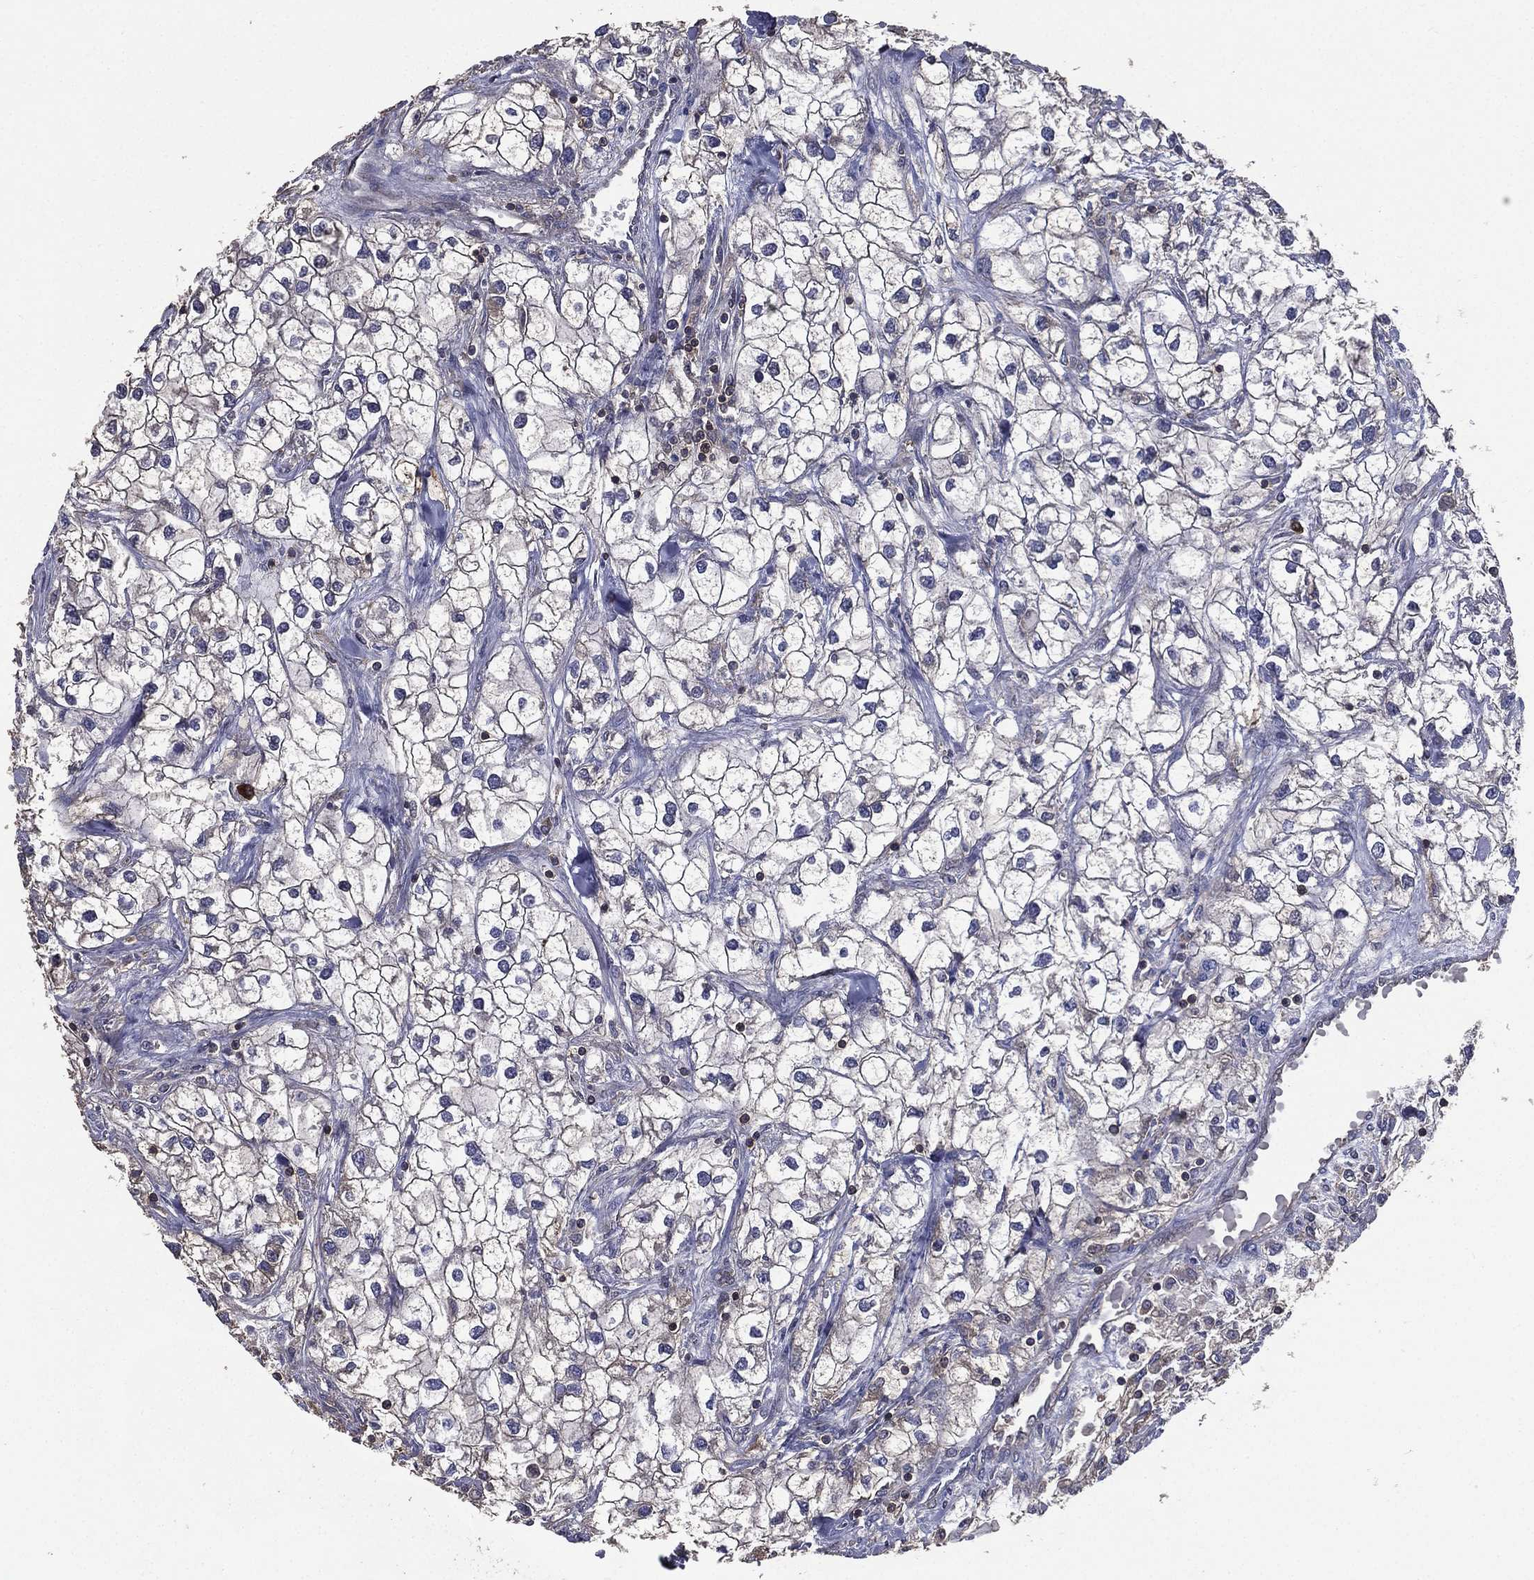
{"staining": {"intensity": "moderate", "quantity": "<25%", "location": "cytoplasmic/membranous"}, "tissue": "renal cancer", "cell_type": "Tumor cells", "image_type": "cancer", "snomed": [{"axis": "morphology", "description": "Adenocarcinoma, NOS"}, {"axis": "topography", "description": "Kidney"}], "caption": "Human renal cancer (adenocarcinoma) stained with a brown dye displays moderate cytoplasmic/membranous positive staining in approximately <25% of tumor cells.", "gene": "SARS1", "patient": {"sex": "male", "age": 59}}